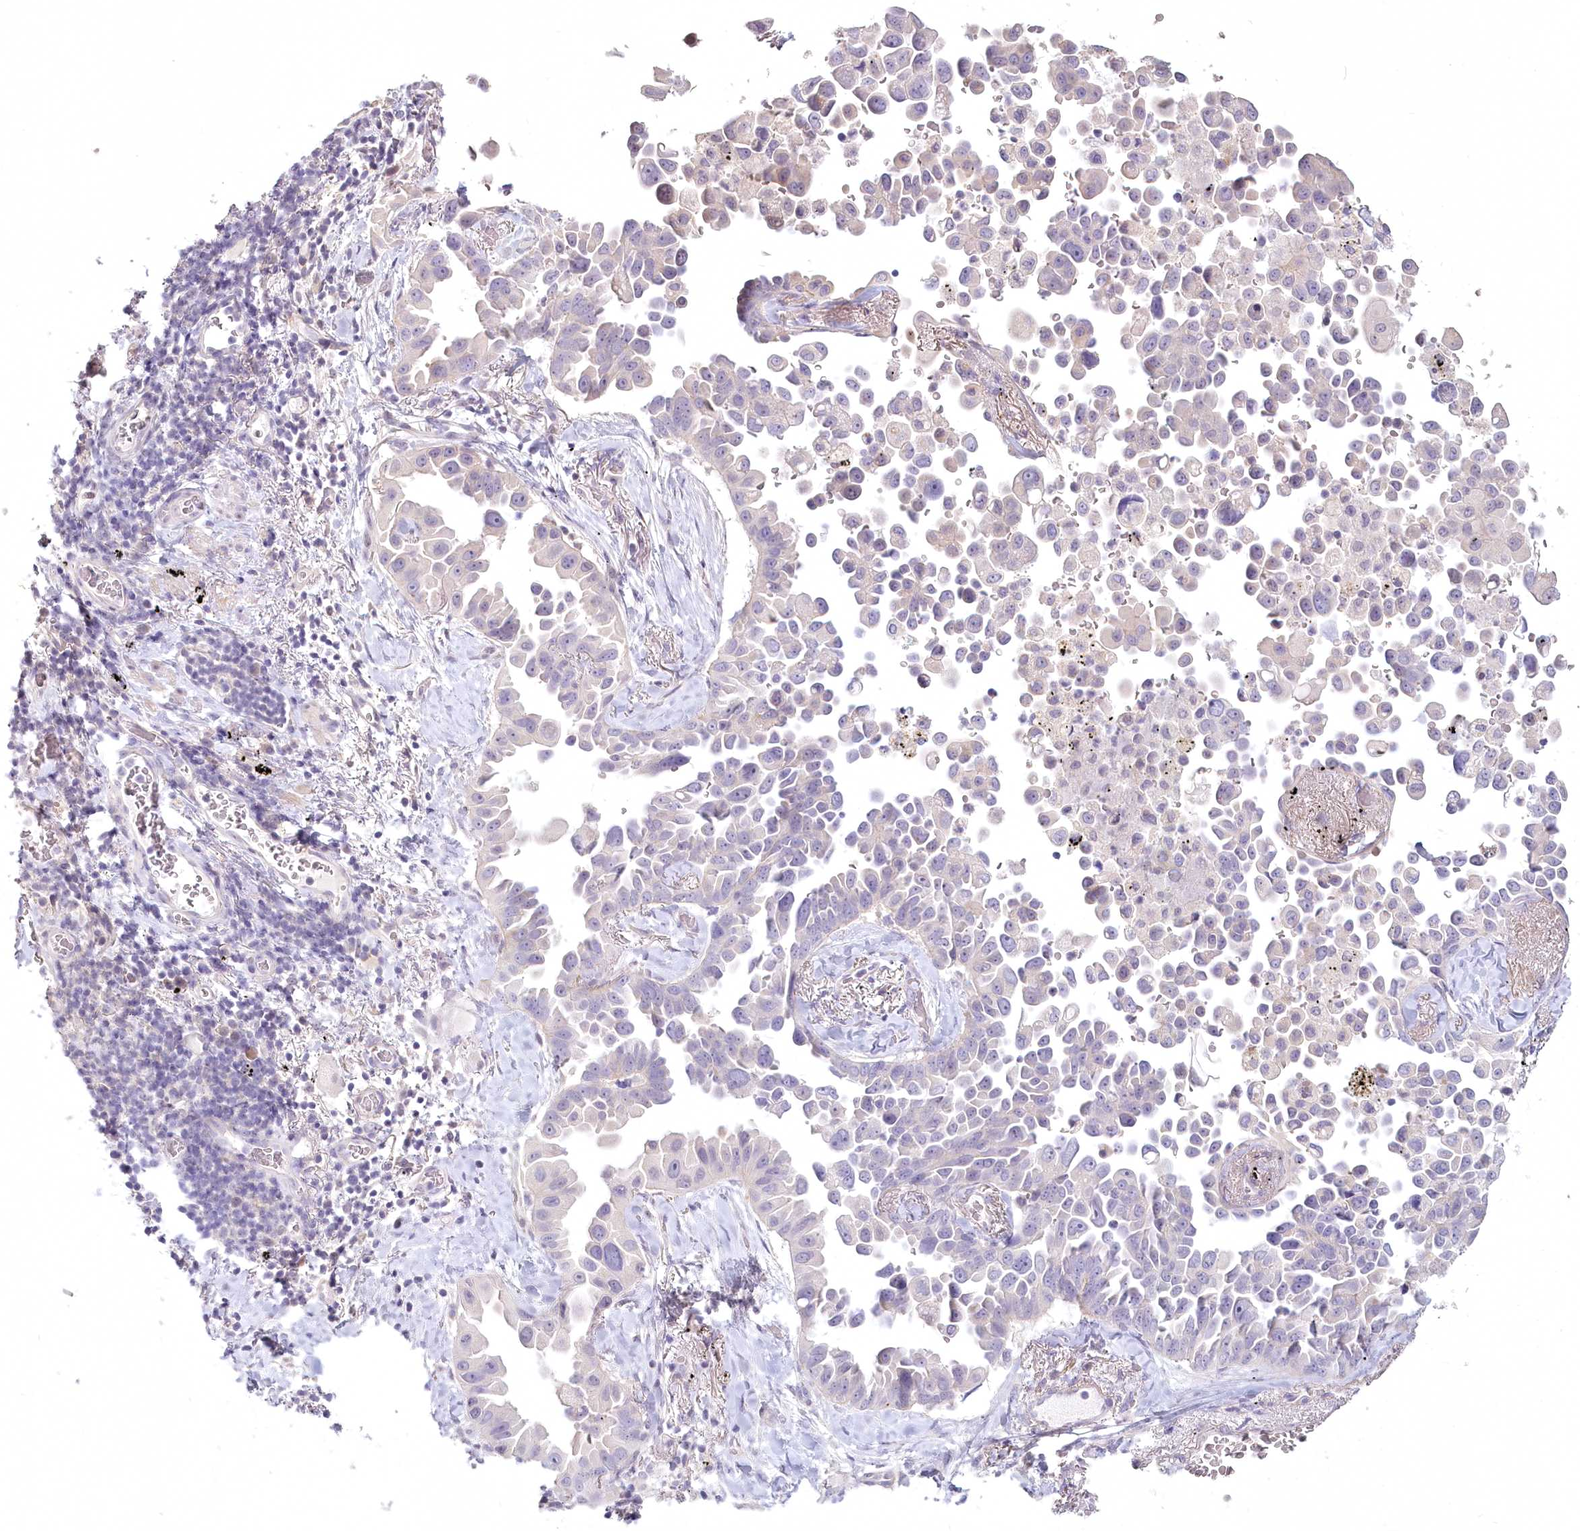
{"staining": {"intensity": "negative", "quantity": "none", "location": "none"}, "tissue": "lung cancer", "cell_type": "Tumor cells", "image_type": "cancer", "snomed": [{"axis": "morphology", "description": "Adenocarcinoma, NOS"}, {"axis": "topography", "description": "Lung"}], "caption": "Human lung adenocarcinoma stained for a protein using IHC exhibits no expression in tumor cells.", "gene": "USP11", "patient": {"sex": "female", "age": 67}}